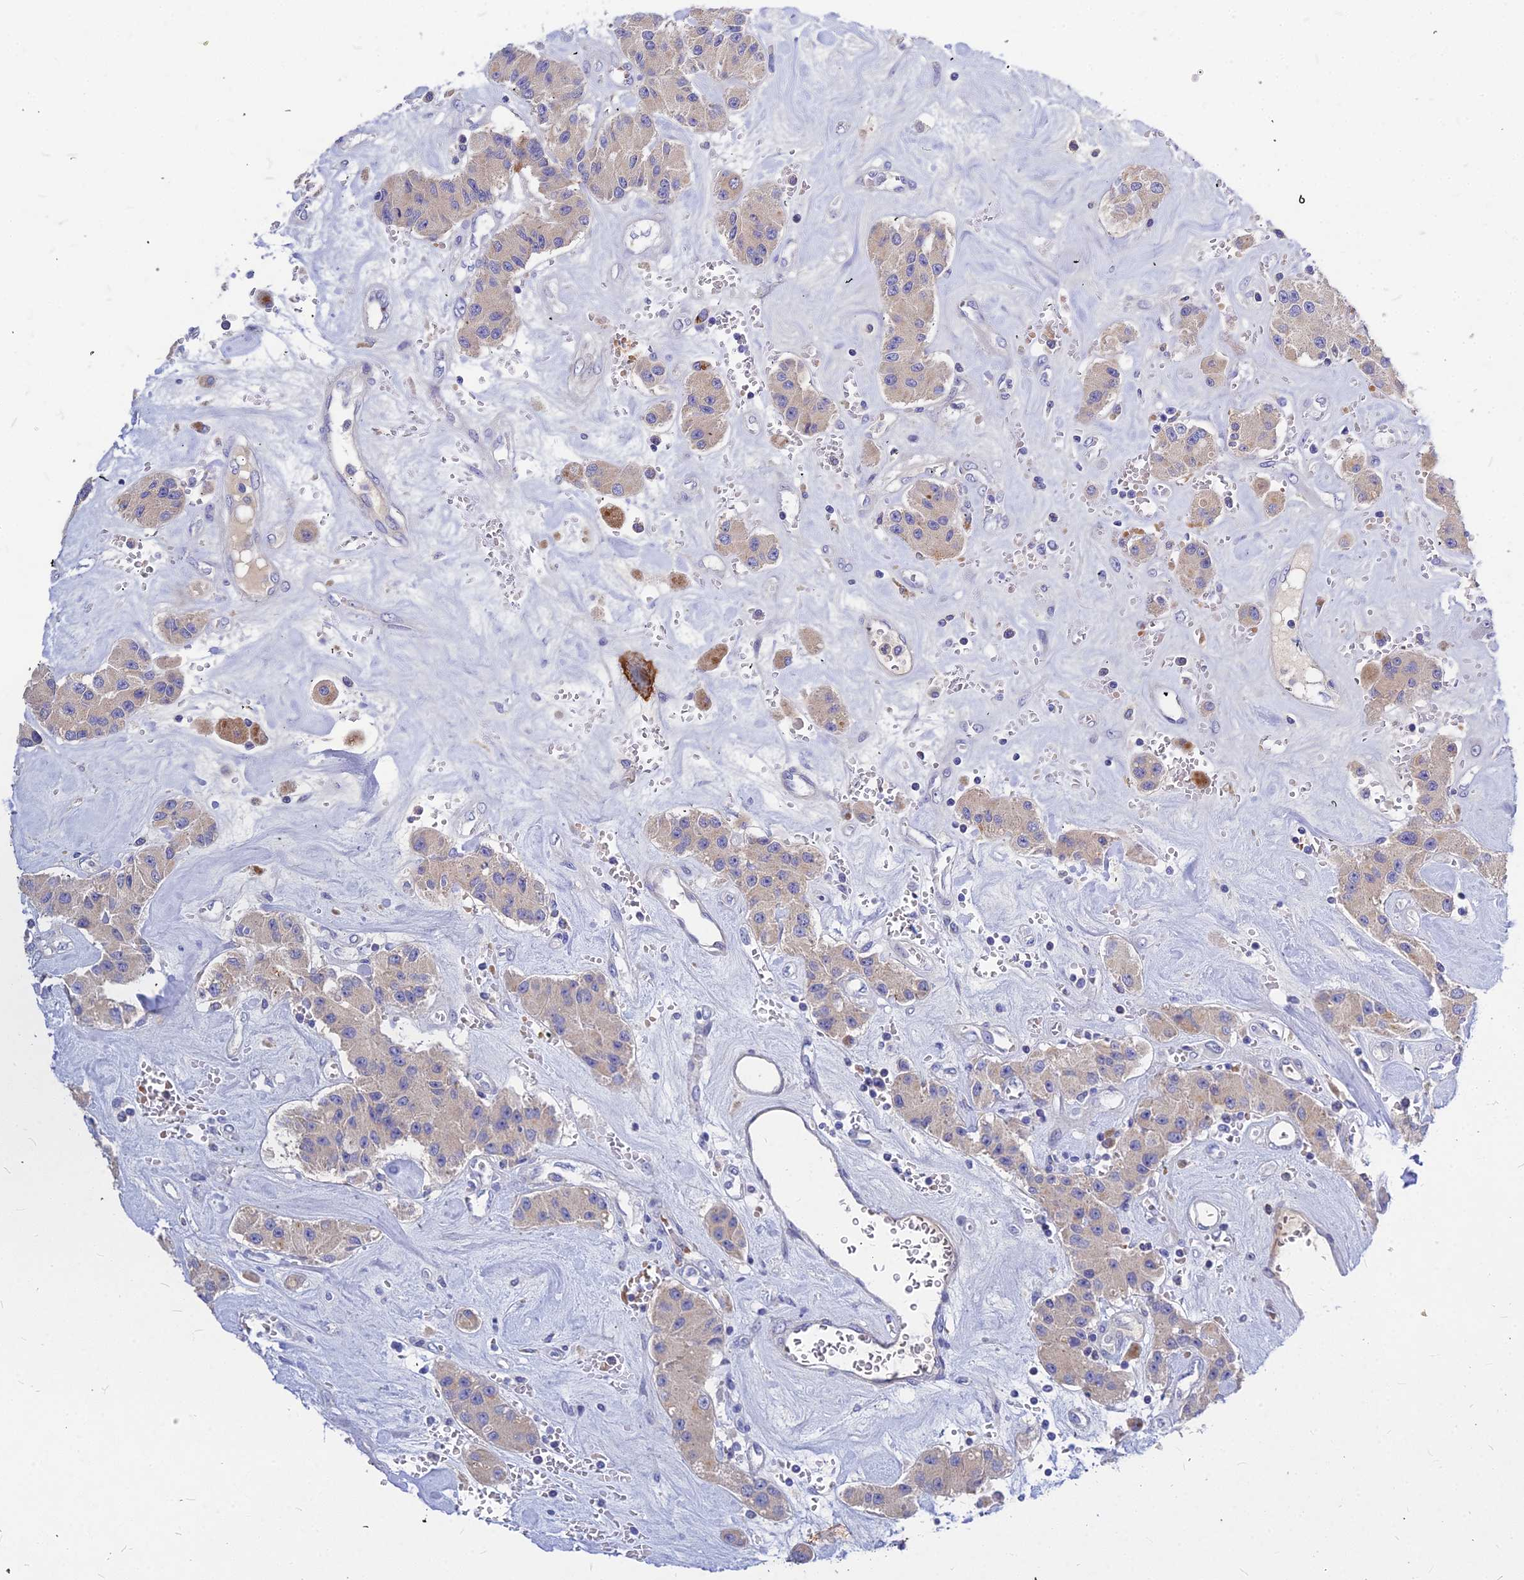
{"staining": {"intensity": "weak", "quantity": "<25%", "location": "cytoplasmic/membranous"}, "tissue": "carcinoid", "cell_type": "Tumor cells", "image_type": "cancer", "snomed": [{"axis": "morphology", "description": "Carcinoid, malignant, NOS"}, {"axis": "topography", "description": "Pancreas"}], "caption": "A histopathology image of human malignant carcinoid is negative for staining in tumor cells.", "gene": "DMRTA1", "patient": {"sex": "male", "age": 41}}